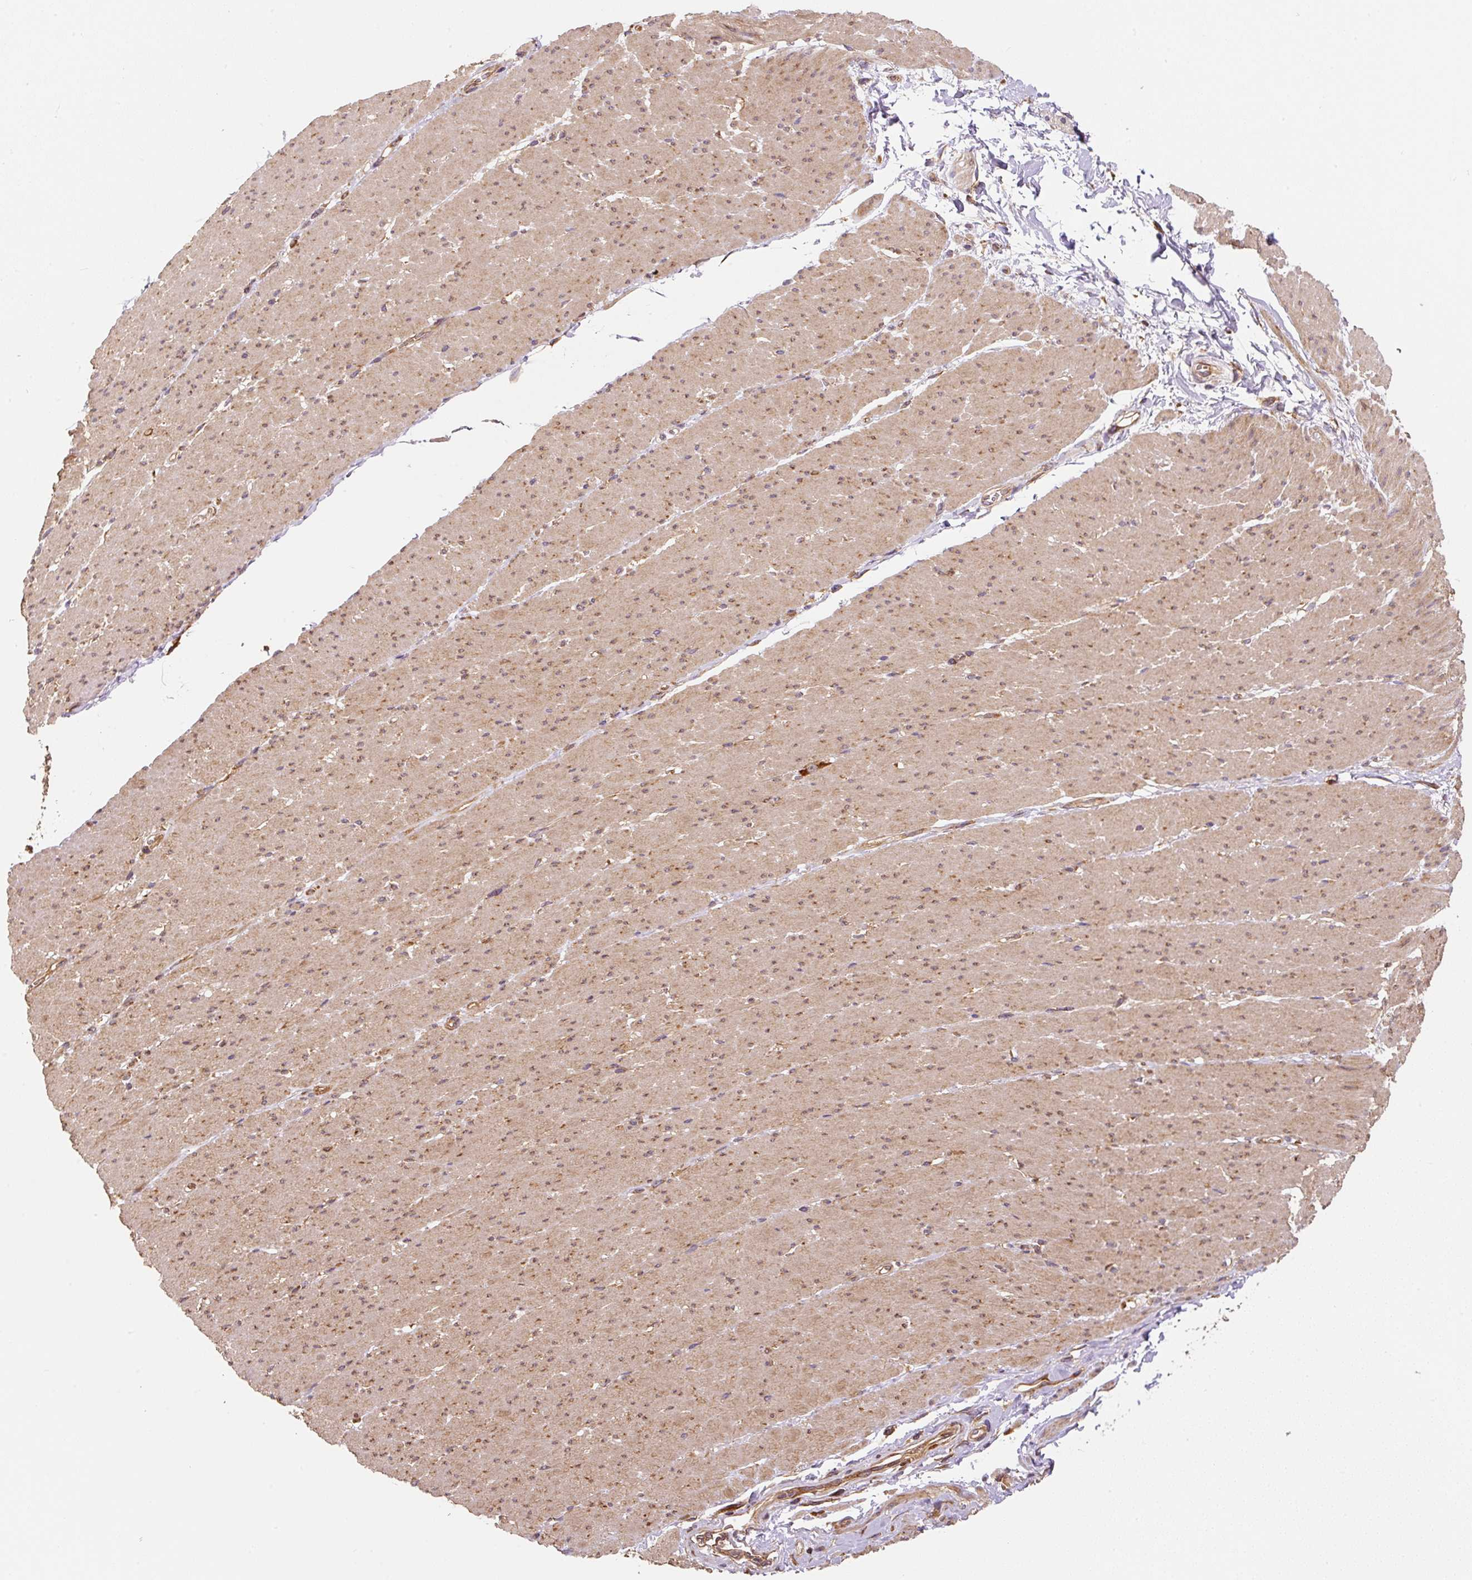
{"staining": {"intensity": "moderate", "quantity": ">75%", "location": "cytoplasmic/membranous"}, "tissue": "smooth muscle", "cell_type": "Smooth muscle cells", "image_type": "normal", "snomed": [{"axis": "morphology", "description": "Normal tissue, NOS"}, {"axis": "topography", "description": "Smooth muscle"}, {"axis": "topography", "description": "Rectum"}], "caption": "Smooth muscle stained with DAB IHC exhibits medium levels of moderate cytoplasmic/membranous staining in approximately >75% of smooth muscle cells.", "gene": "EIF2S2", "patient": {"sex": "male", "age": 53}}